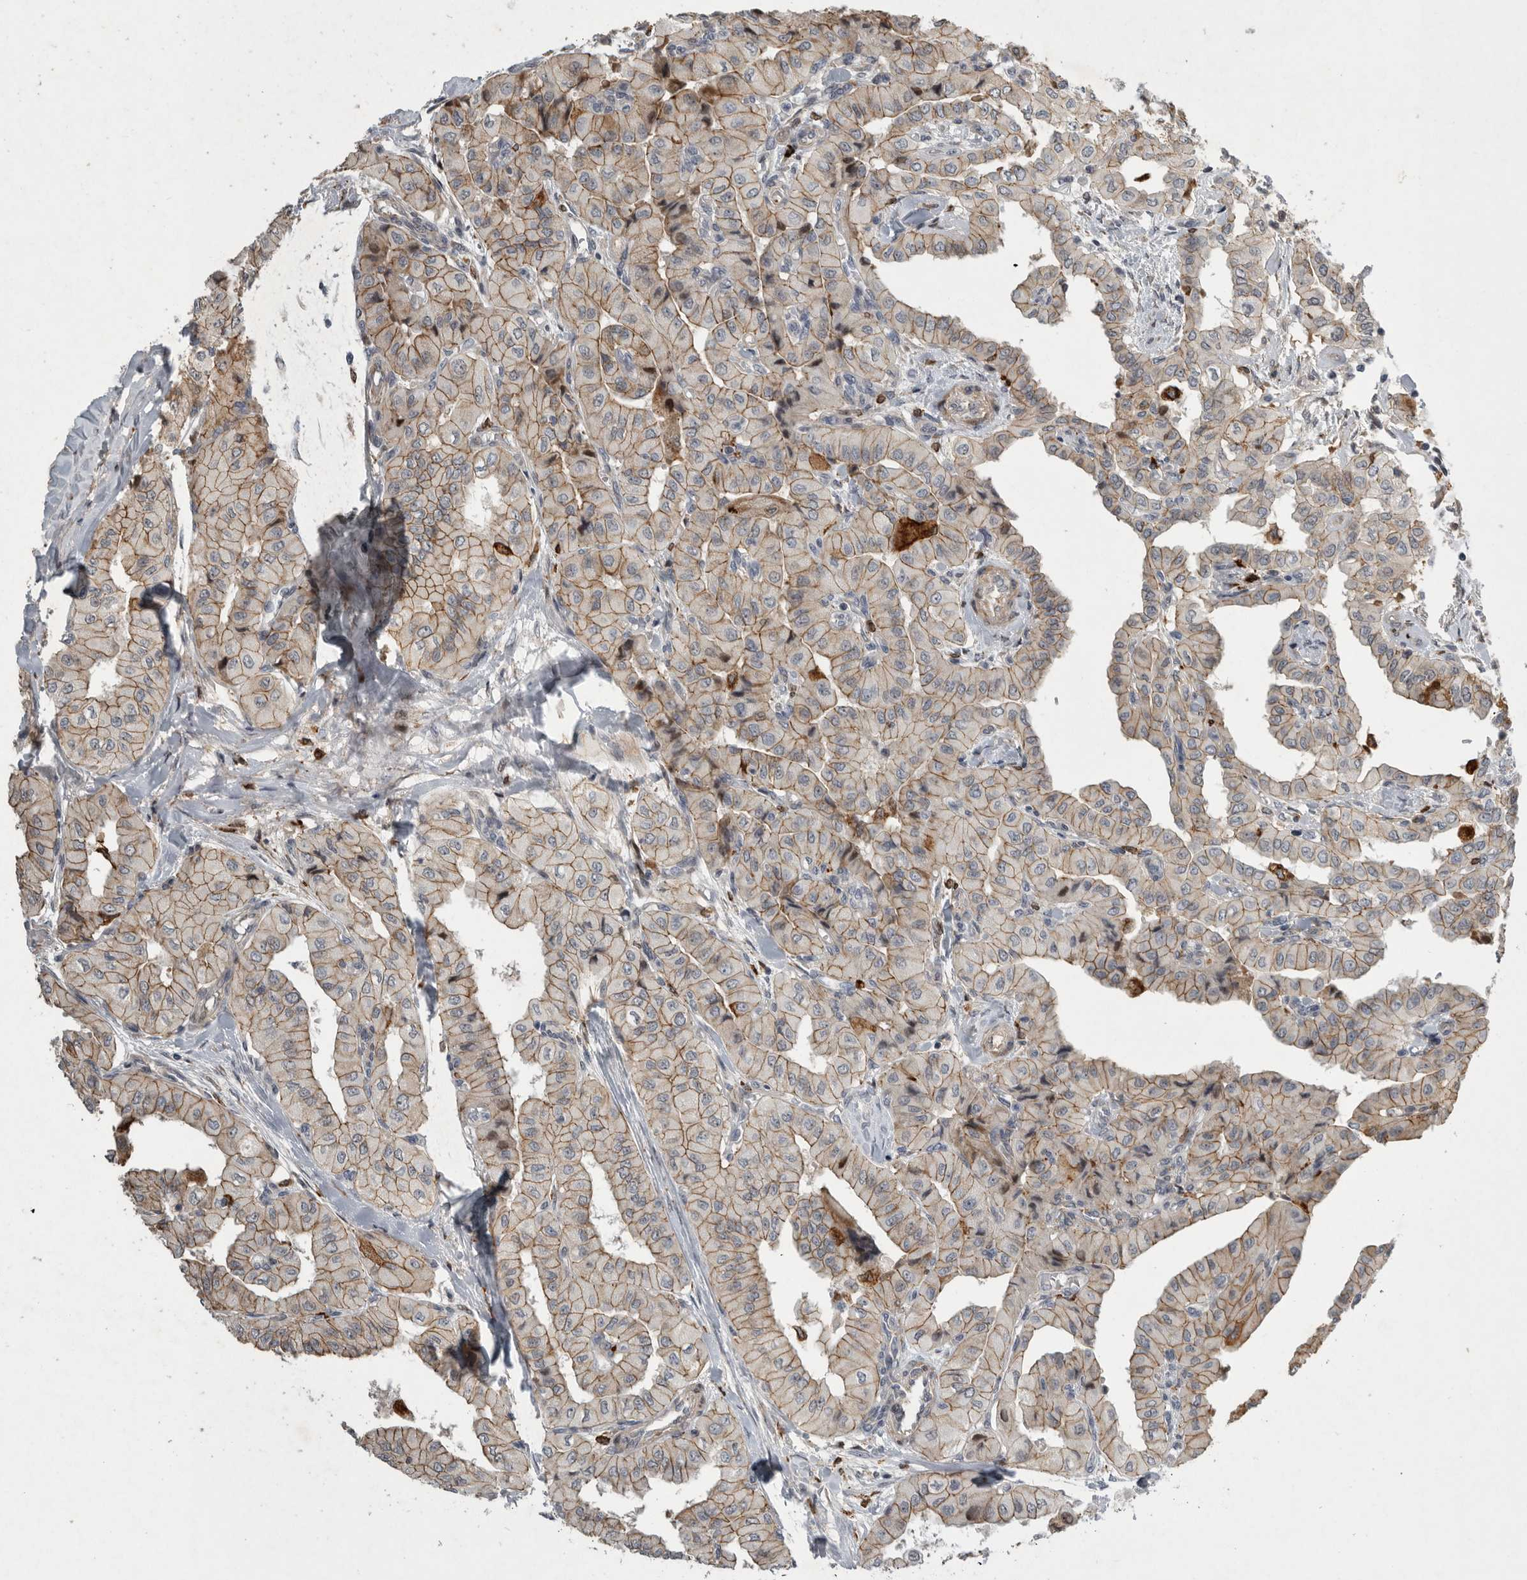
{"staining": {"intensity": "moderate", "quantity": ">75%", "location": "cytoplasmic/membranous"}, "tissue": "thyroid cancer", "cell_type": "Tumor cells", "image_type": "cancer", "snomed": [{"axis": "morphology", "description": "Papillary adenocarcinoma, NOS"}, {"axis": "topography", "description": "Thyroid gland"}], "caption": "DAB (3,3'-diaminobenzidine) immunohistochemical staining of papillary adenocarcinoma (thyroid) demonstrates moderate cytoplasmic/membranous protein positivity in approximately >75% of tumor cells. The staining was performed using DAB to visualize the protein expression in brown, while the nuclei were stained in blue with hematoxylin (Magnification: 20x).", "gene": "MPDZ", "patient": {"sex": "female", "age": 59}}